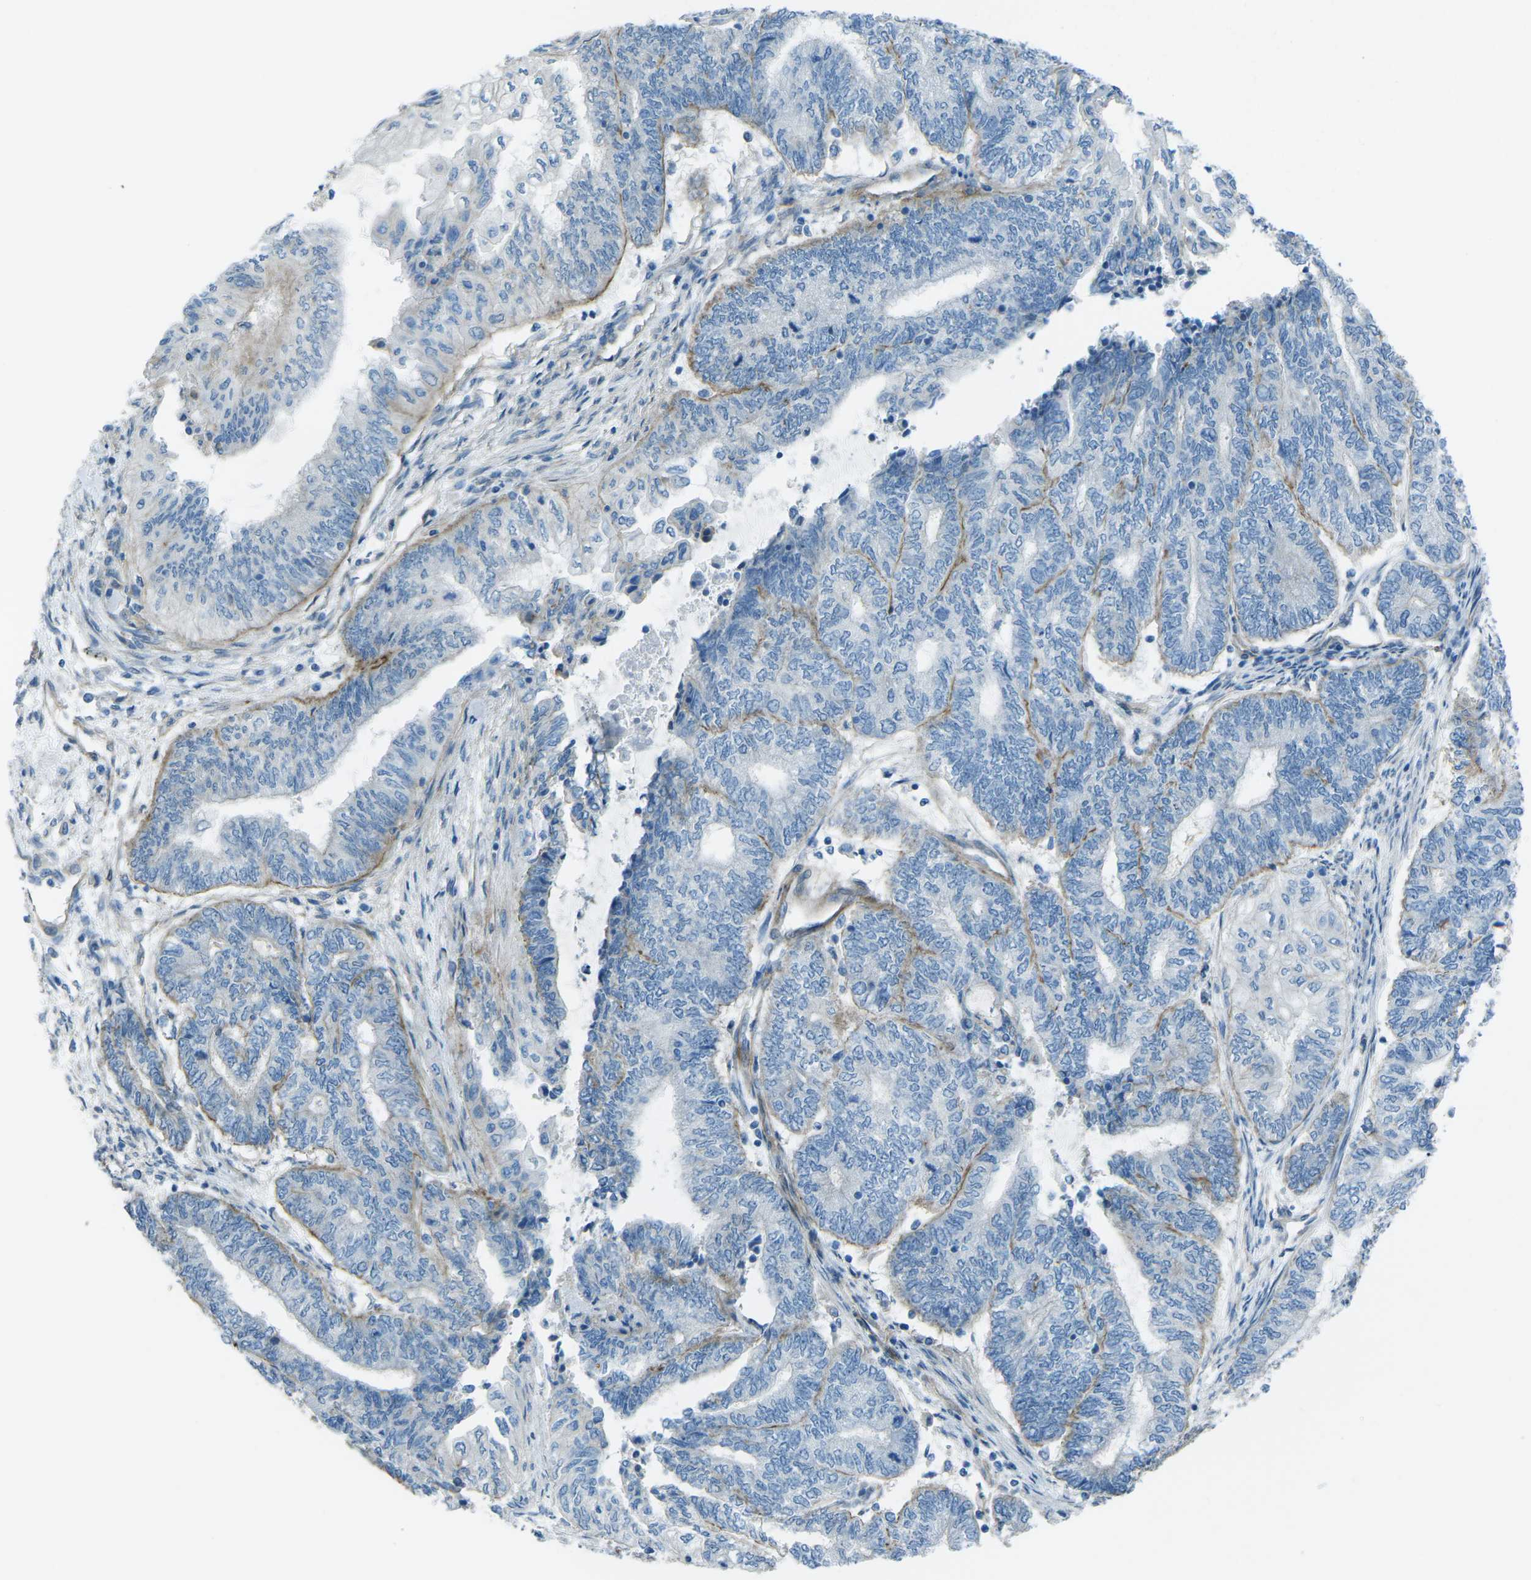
{"staining": {"intensity": "negative", "quantity": "none", "location": "none"}, "tissue": "endometrial cancer", "cell_type": "Tumor cells", "image_type": "cancer", "snomed": [{"axis": "morphology", "description": "Adenocarcinoma, NOS"}, {"axis": "topography", "description": "Uterus"}, {"axis": "topography", "description": "Endometrium"}], "caption": "Endometrial cancer (adenocarcinoma) was stained to show a protein in brown. There is no significant expression in tumor cells.", "gene": "UTRN", "patient": {"sex": "female", "age": 70}}